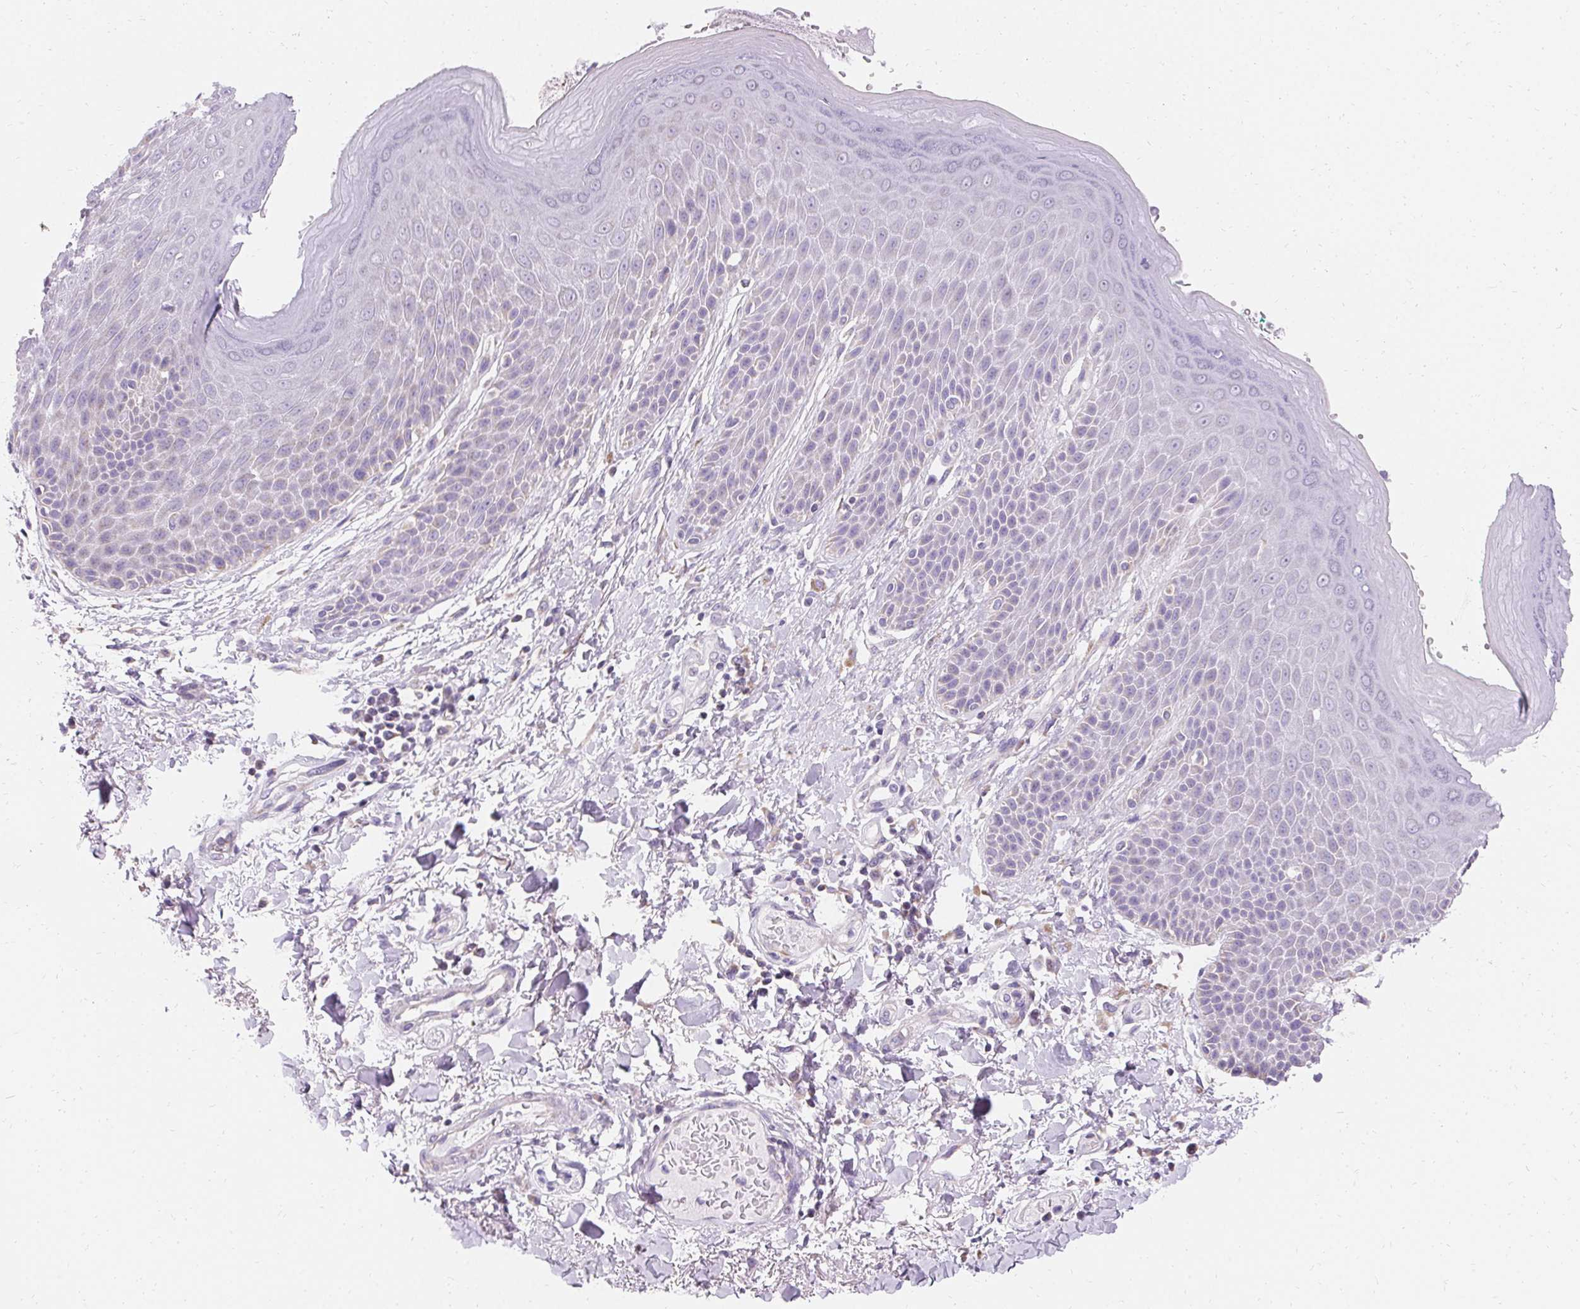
{"staining": {"intensity": "moderate", "quantity": "<25%", "location": "cytoplasmic/membranous"}, "tissue": "skin", "cell_type": "Epidermal cells", "image_type": "normal", "snomed": [{"axis": "morphology", "description": "Normal tissue, NOS"}, {"axis": "topography", "description": "Anal"}, {"axis": "topography", "description": "Peripheral nerve tissue"}], "caption": "Immunohistochemistry (IHC) (DAB (3,3'-diaminobenzidine)) staining of normal human skin shows moderate cytoplasmic/membranous protein positivity in about <25% of epidermal cells. Nuclei are stained in blue.", "gene": "ASGR2", "patient": {"sex": "male", "age": 51}}